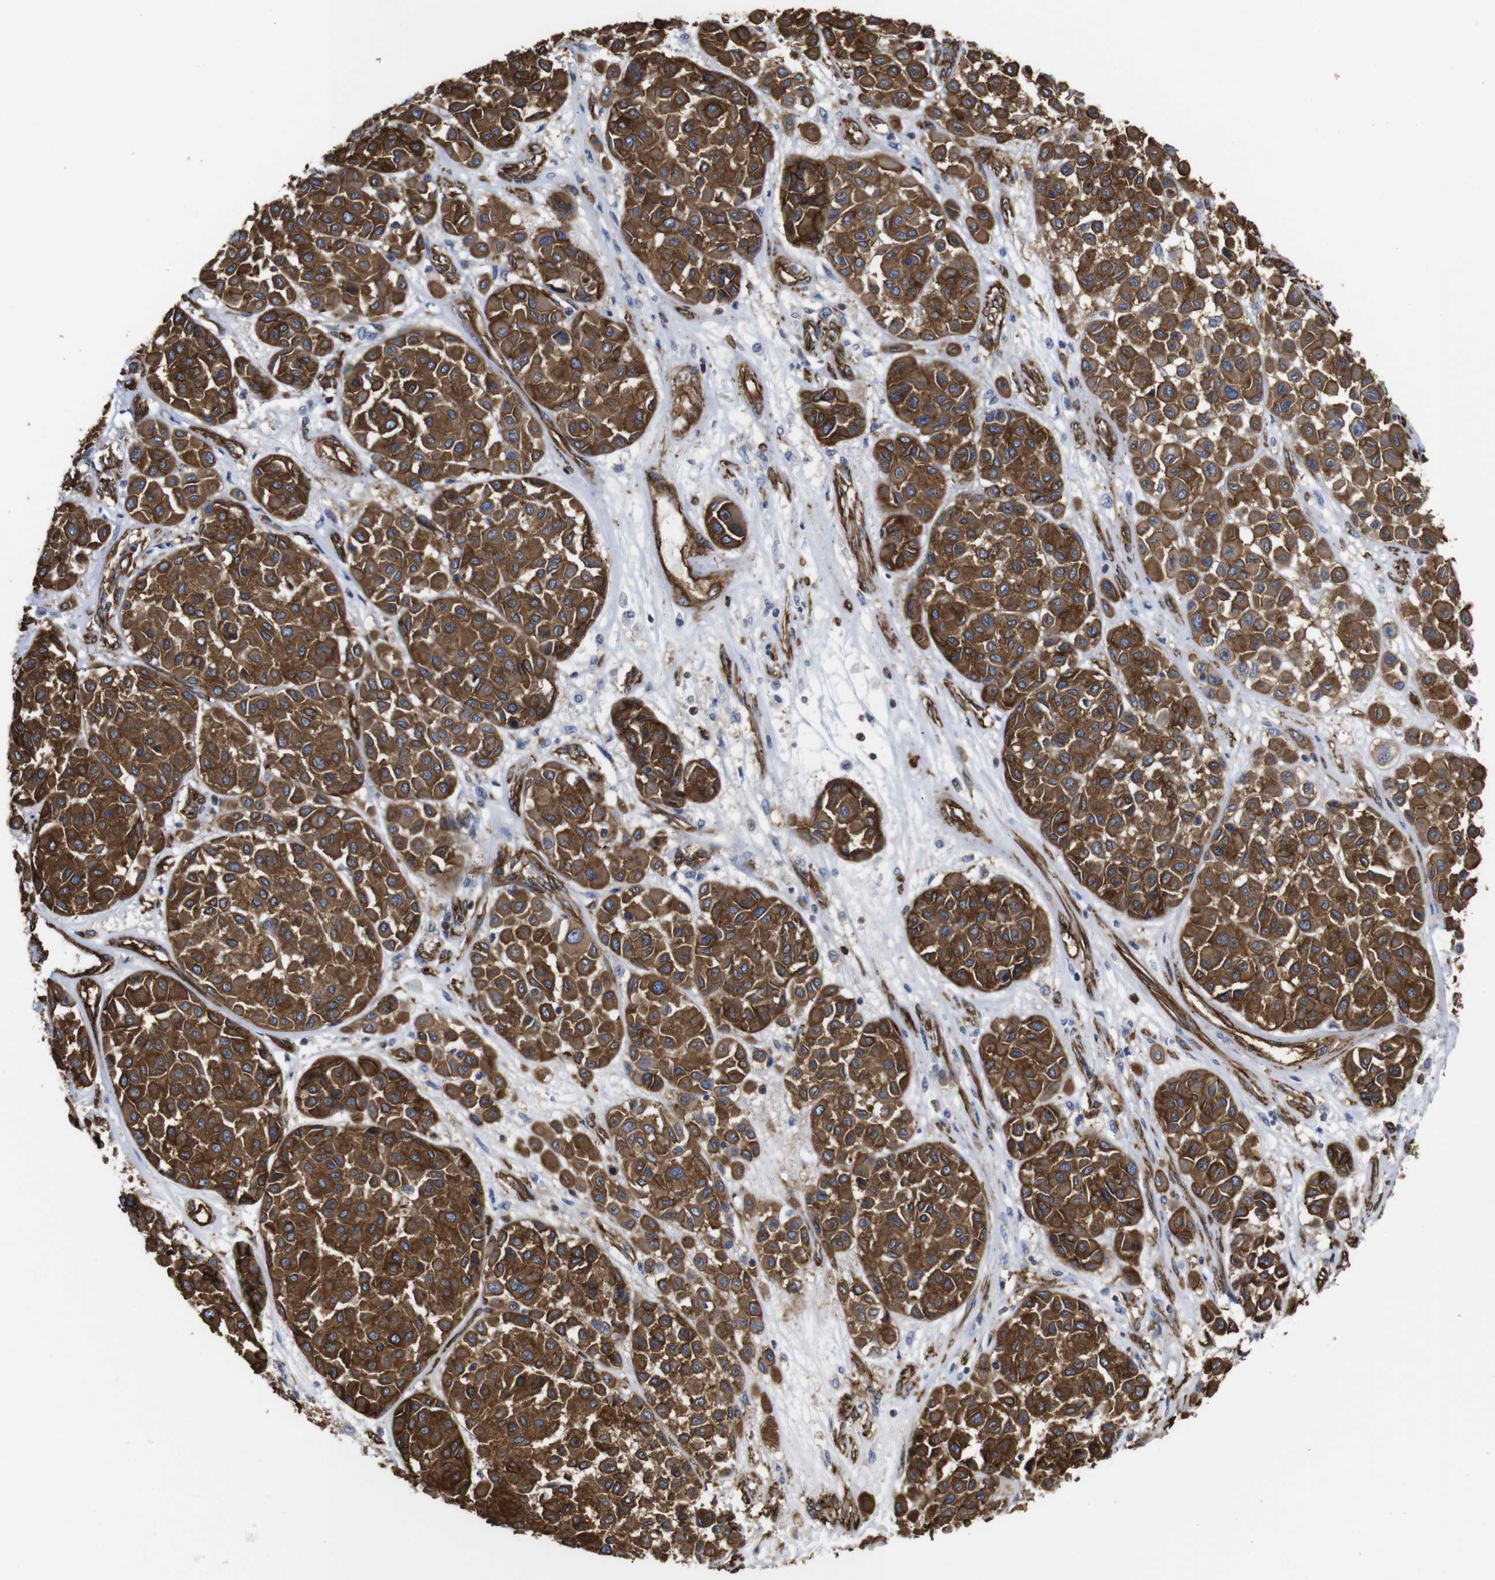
{"staining": {"intensity": "moderate", "quantity": ">75%", "location": "cytoplasmic/membranous"}, "tissue": "melanoma", "cell_type": "Tumor cells", "image_type": "cancer", "snomed": [{"axis": "morphology", "description": "Malignant melanoma, Metastatic site"}, {"axis": "topography", "description": "Soft tissue"}], "caption": "Tumor cells show medium levels of moderate cytoplasmic/membranous positivity in approximately >75% of cells in human melanoma. Immunohistochemistry (ihc) stains the protein of interest in brown and the nuclei are stained blue.", "gene": "SPTBN1", "patient": {"sex": "male", "age": 41}}